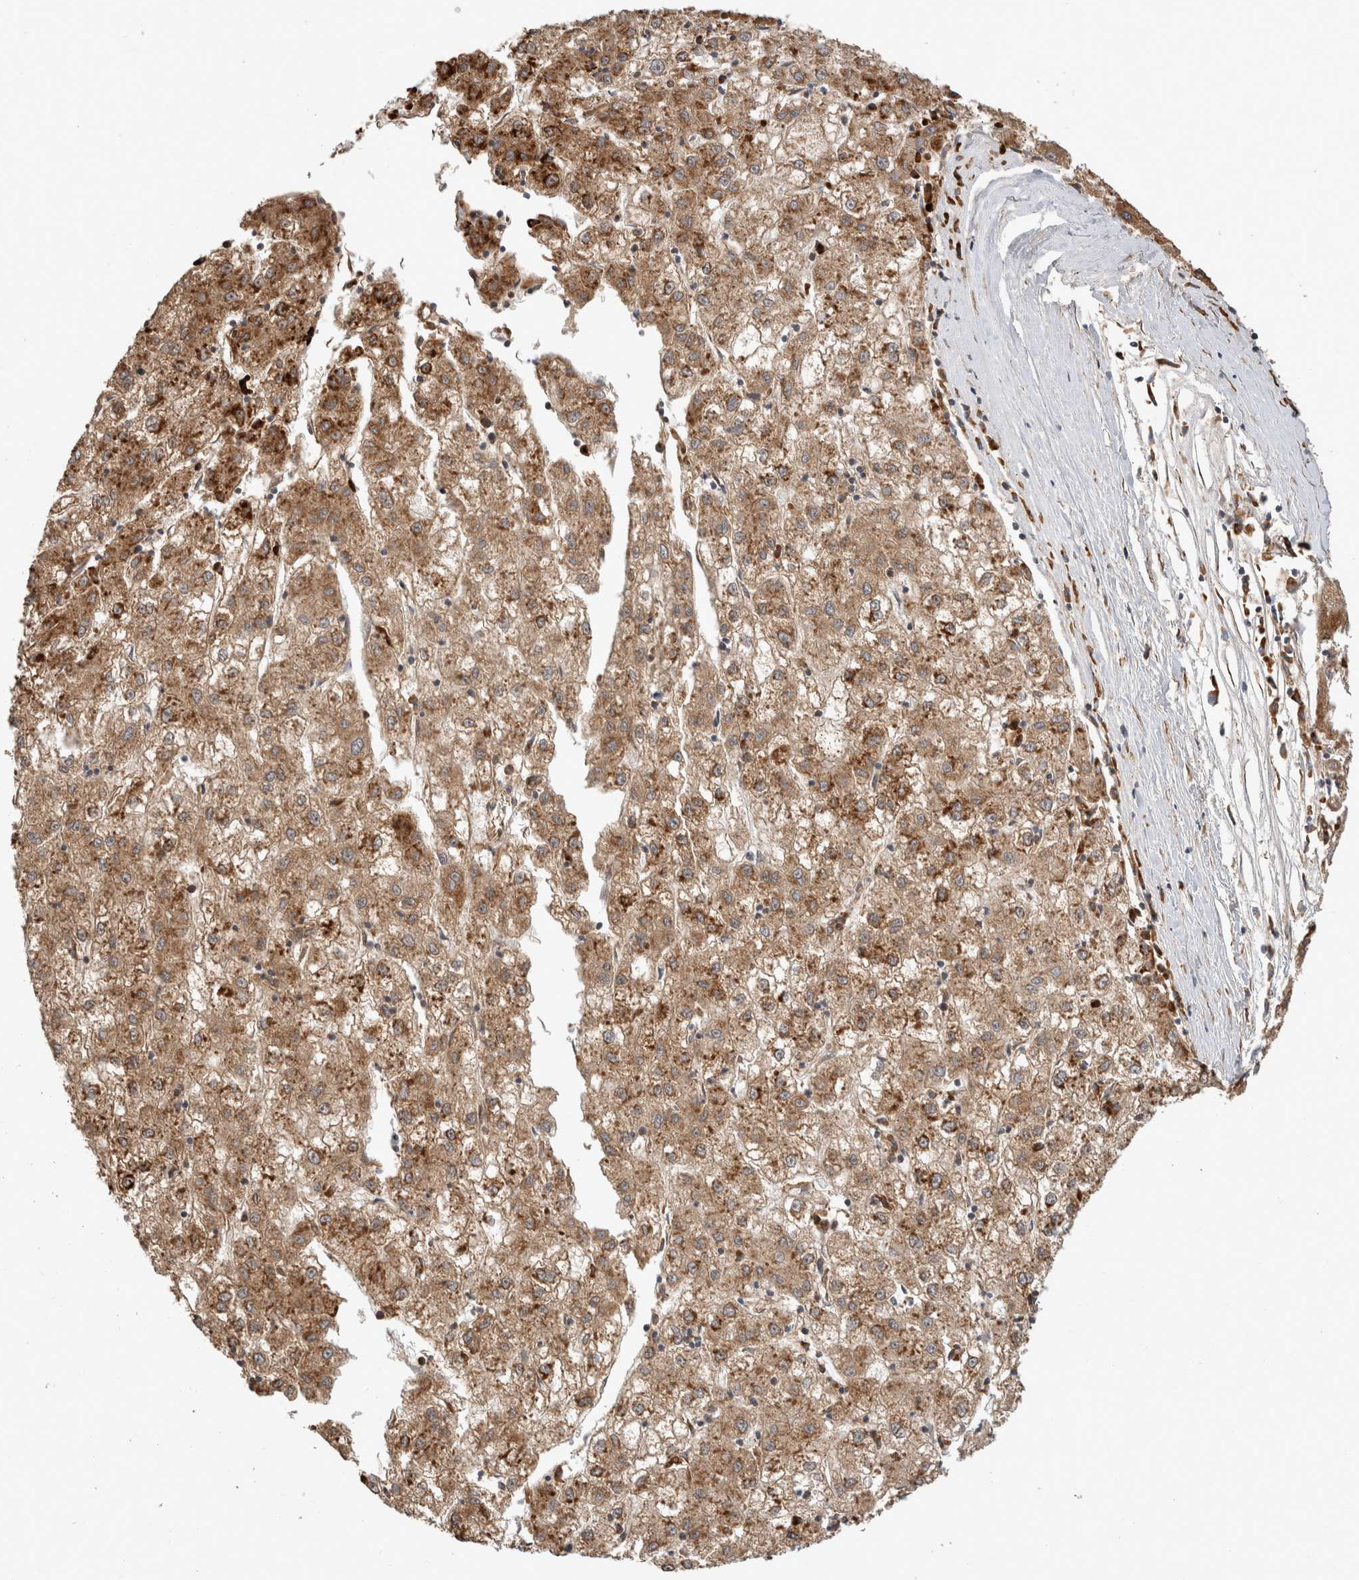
{"staining": {"intensity": "moderate", "quantity": ">75%", "location": "cytoplasmic/membranous"}, "tissue": "liver cancer", "cell_type": "Tumor cells", "image_type": "cancer", "snomed": [{"axis": "morphology", "description": "Carcinoma, Hepatocellular, NOS"}, {"axis": "topography", "description": "Liver"}], "caption": "Liver cancer stained with IHC demonstrates moderate cytoplasmic/membranous staining in about >75% of tumor cells.", "gene": "PCDHB15", "patient": {"sex": "male", "age": 72}}